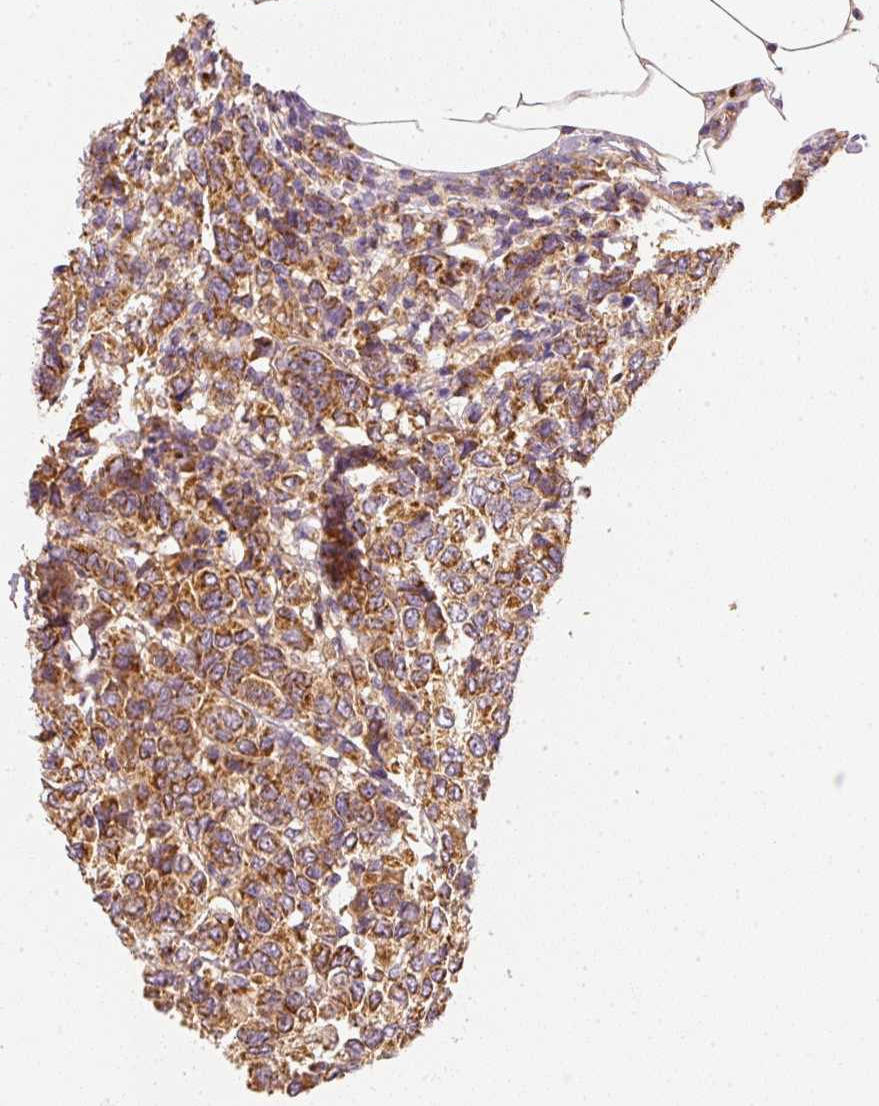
{"staining": {"intensity": "moderate", "quantity": ">75%", "location": "cytoplasmic/membranous"}, "tissue": "breast cancer", "cell_type": "Tumor cells", "image_type": "cancer", "snomed": [{"axis": "morphology", "description": "Duct carcinoma"}, {"axis": "topography", "description": "Breast"}], "caption": "Intraductal carcinoma (breast) was stained to show a protein in brown. There is medium levels of moderate cytoplasmic/membranous expression in approximately >75% of tumor cells.", "gene": "TOMM40", "patient": {"sex": "female", "age": 55}}